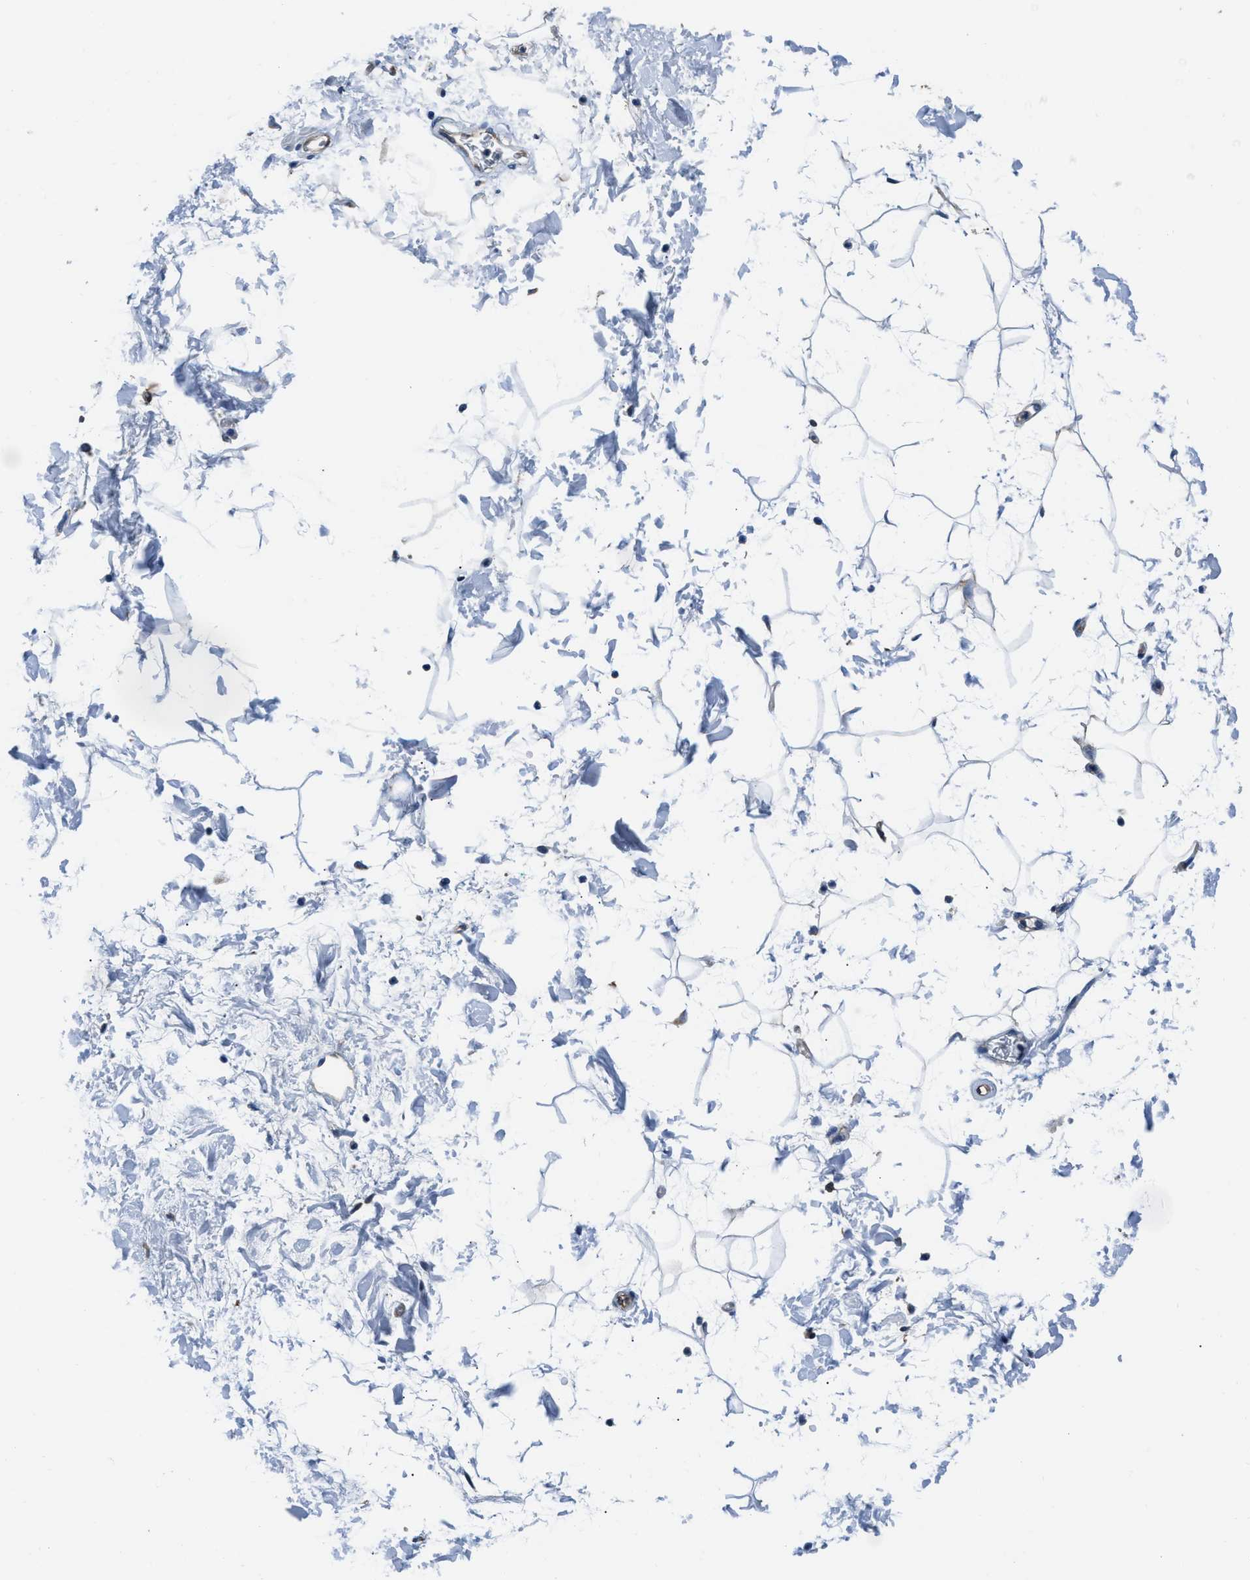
{"staining": {"intensity": "negative", "quantity": "none", "location": "none"}, "tissue": "adipose tissue", "cell_type": "Adipocytes", "image_type": "normal", "snomed": [{"axis": "morphology", "description": "Normal tissue, NOS"}, {"axis": "topography", "description": "Soft tissue"}], "caption": "Immunohistochemistry (IHC) of benign adipose tissue shows no expression in adipocytes.", "gene": "PRTFDC1", "patient": {"sex": "male", "age": 72}}